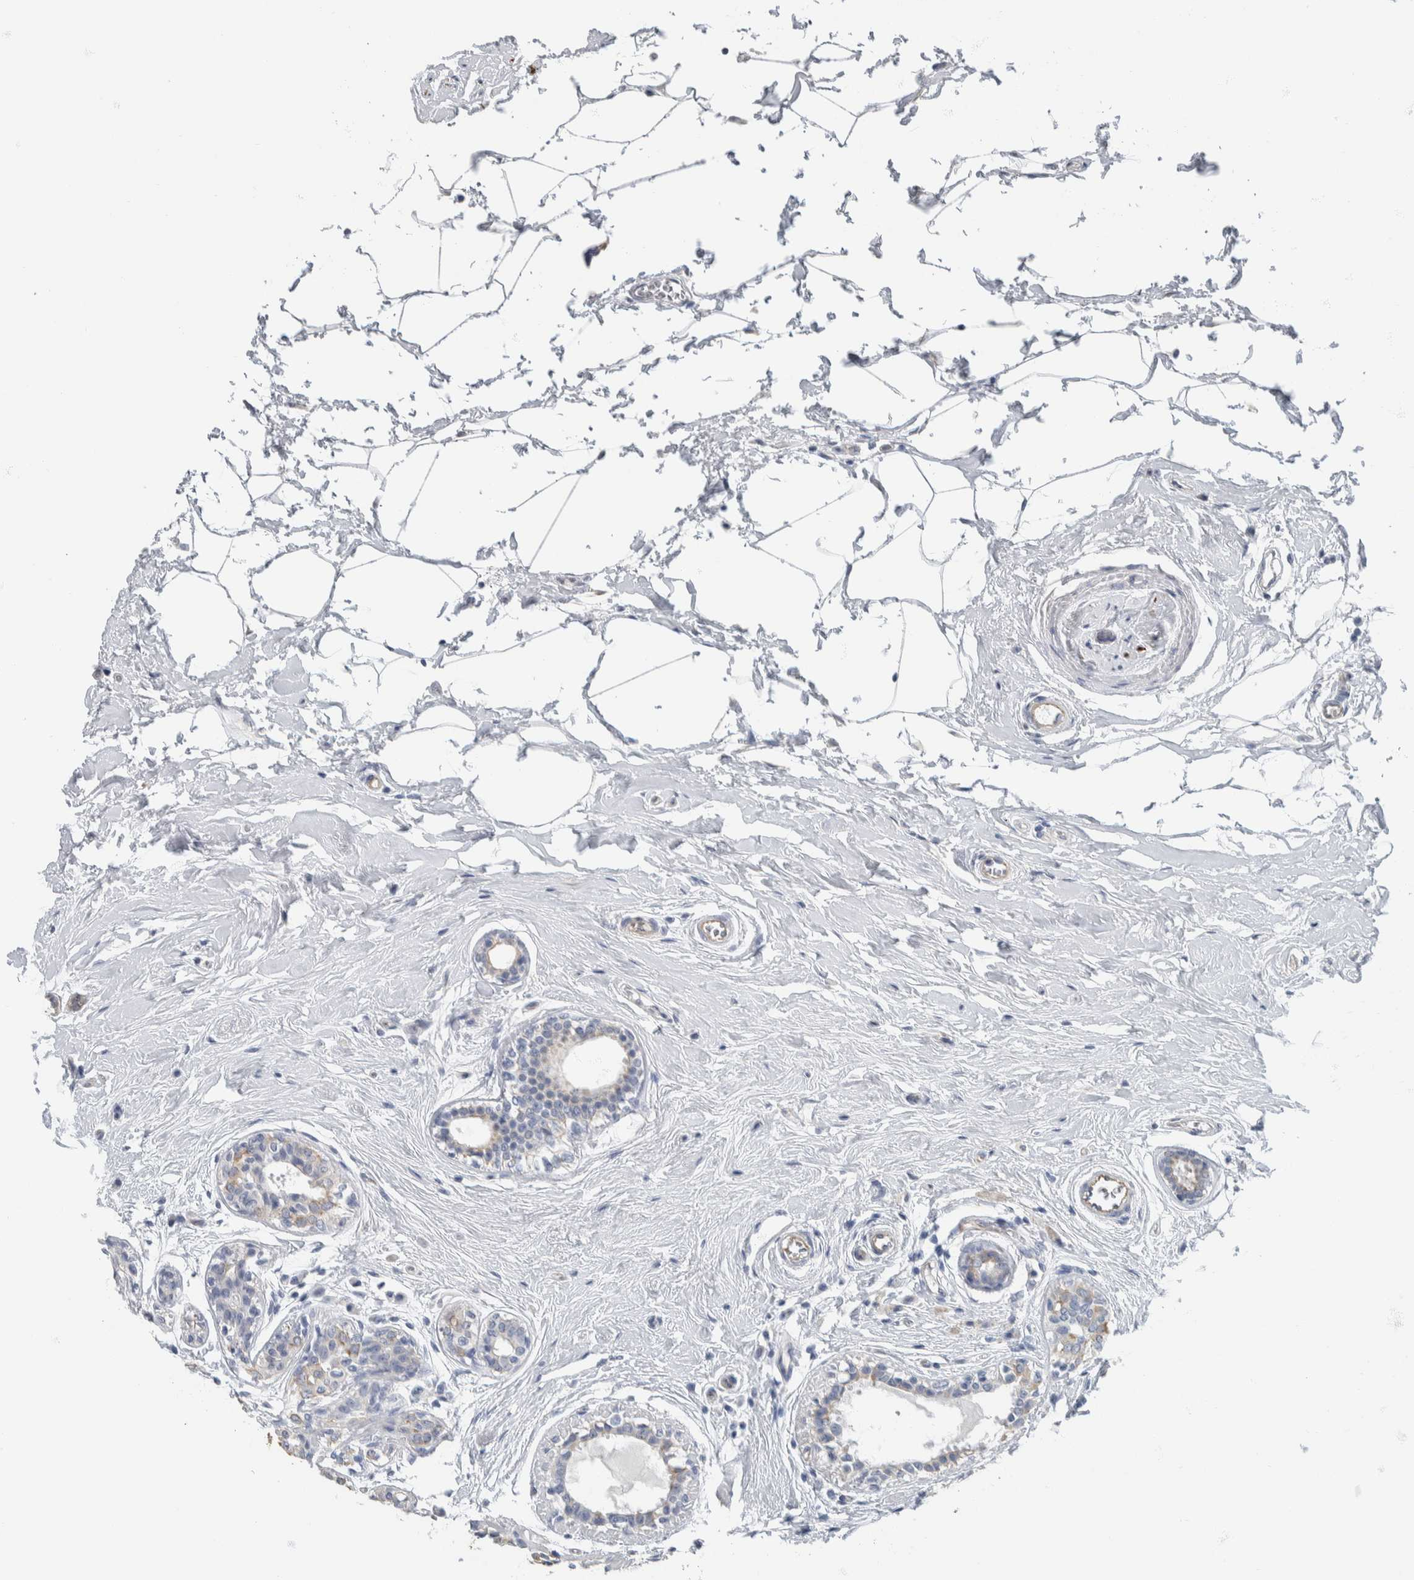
{"staining": {"intensity": "weak", "quantity": "<25%", "location": "cytoplasmic/membranous"}, "tissue": "breast cancer", "cell_type": "Tumor cells", "image_type": "cancer", "snomed": [{"axis": "morphology", "description": "Duct carcinoma"}, {"axis": "topography", "description": "Breast"}], "caption": "Tumor cells show no significant staining in breast infiltrating ductal carcinoma. (Stains: DAB immunohistochemistry (IHC) with hematoxylin counter stain, Microscopy: brightfield microscopy at high magnification).", "gene": "NEFM", "patient": {"sex": "female", "age": 55}}